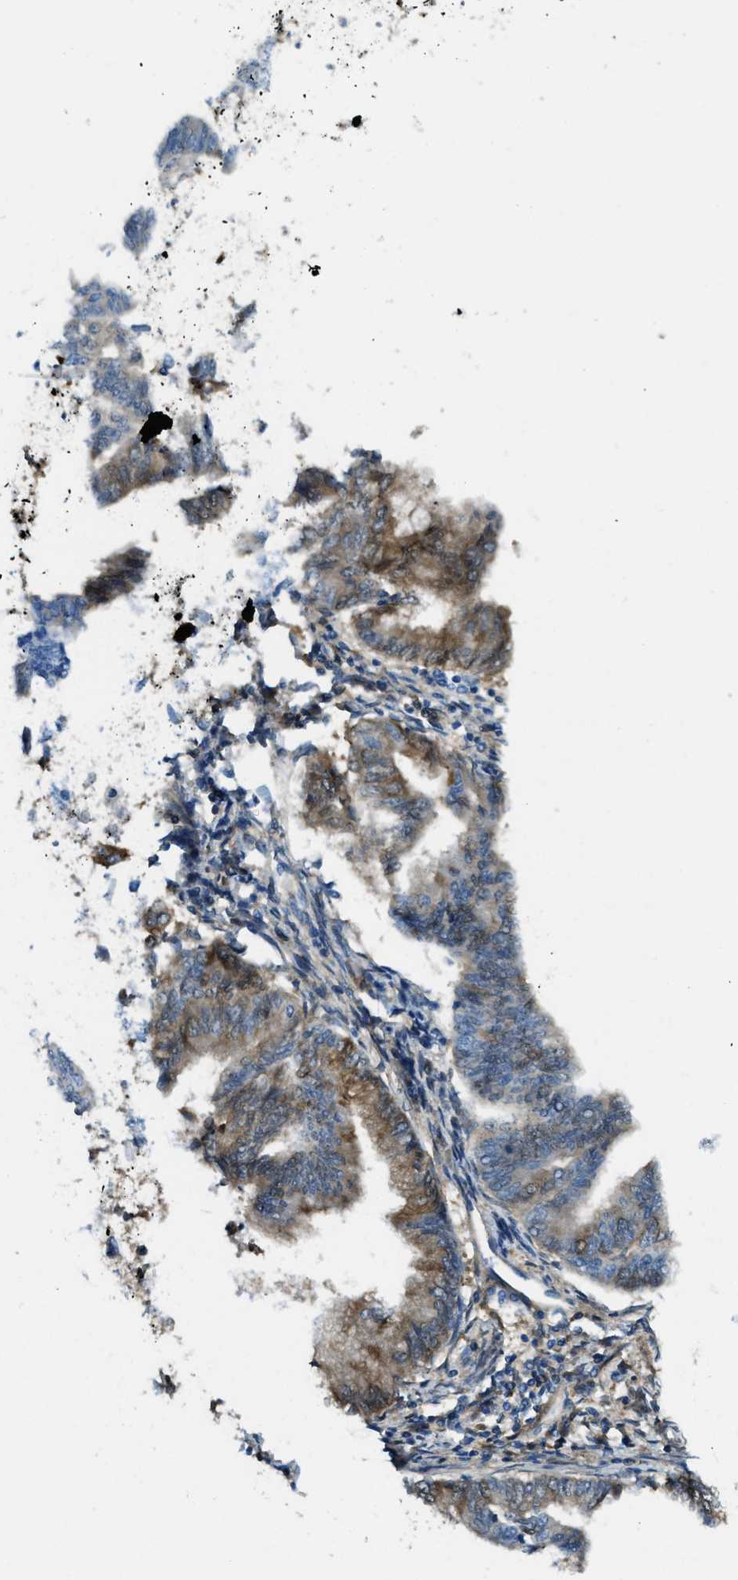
{"staining": {"intensity": "strong", "quantity": "25%-75%", "location": "cytoplasmic/membranous"}, "tissue": "endometrial cancer", "cell_type": "Tumor cells", "image_type": "cancer", "snomed": [{"axis": "morphology", "description": "Adenocarcinoma, NOS"}, {"axis": "topography", "description": "Endometrium"}], "caption": "Human endometrial cancer stained with a protein marker shows strong staining in tumor cells.", "gene": "TRIM59", "patient": {"sex": "female", "age": 79}}